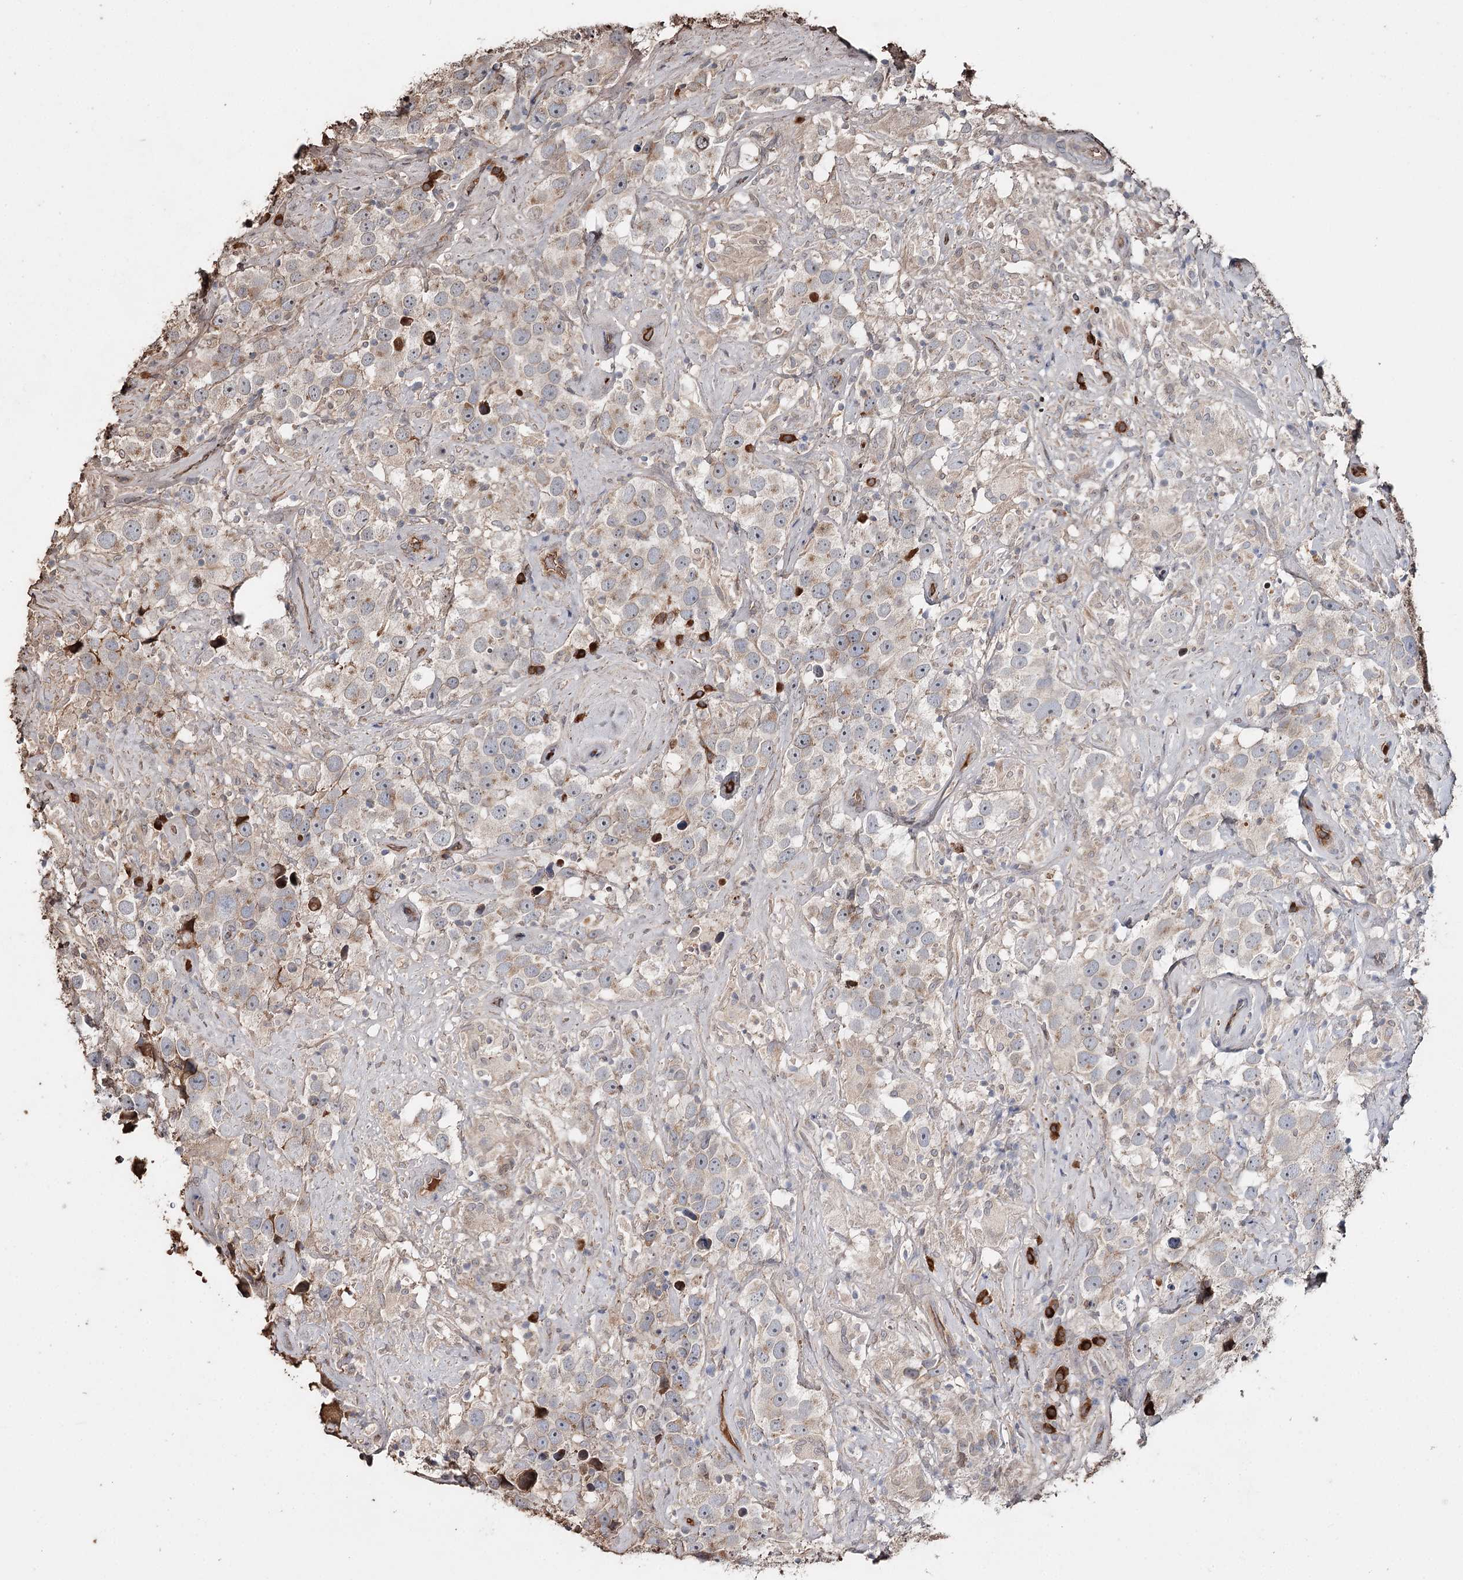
{"staining": {"intensity": "weak", "quantity": ">75%", "location": "cytoplasmic/membranous"}, "tissue": "testis cancer", "cell_type": "Tumor cells", "image_type": "cancer", "snomed": [{"axis": "morphology", "description": "Seminoma, NOS"}, {"axis": "topography", "description": "Testis"}], "caption": "The micrograph reveals a brown stain indicating the presence of a protein in the cytoplasmic/membranous of tumor cells in testis cancer (seminoma).", "gene": "SYVN1", "patient": {"sex": "male", "age": 49}}